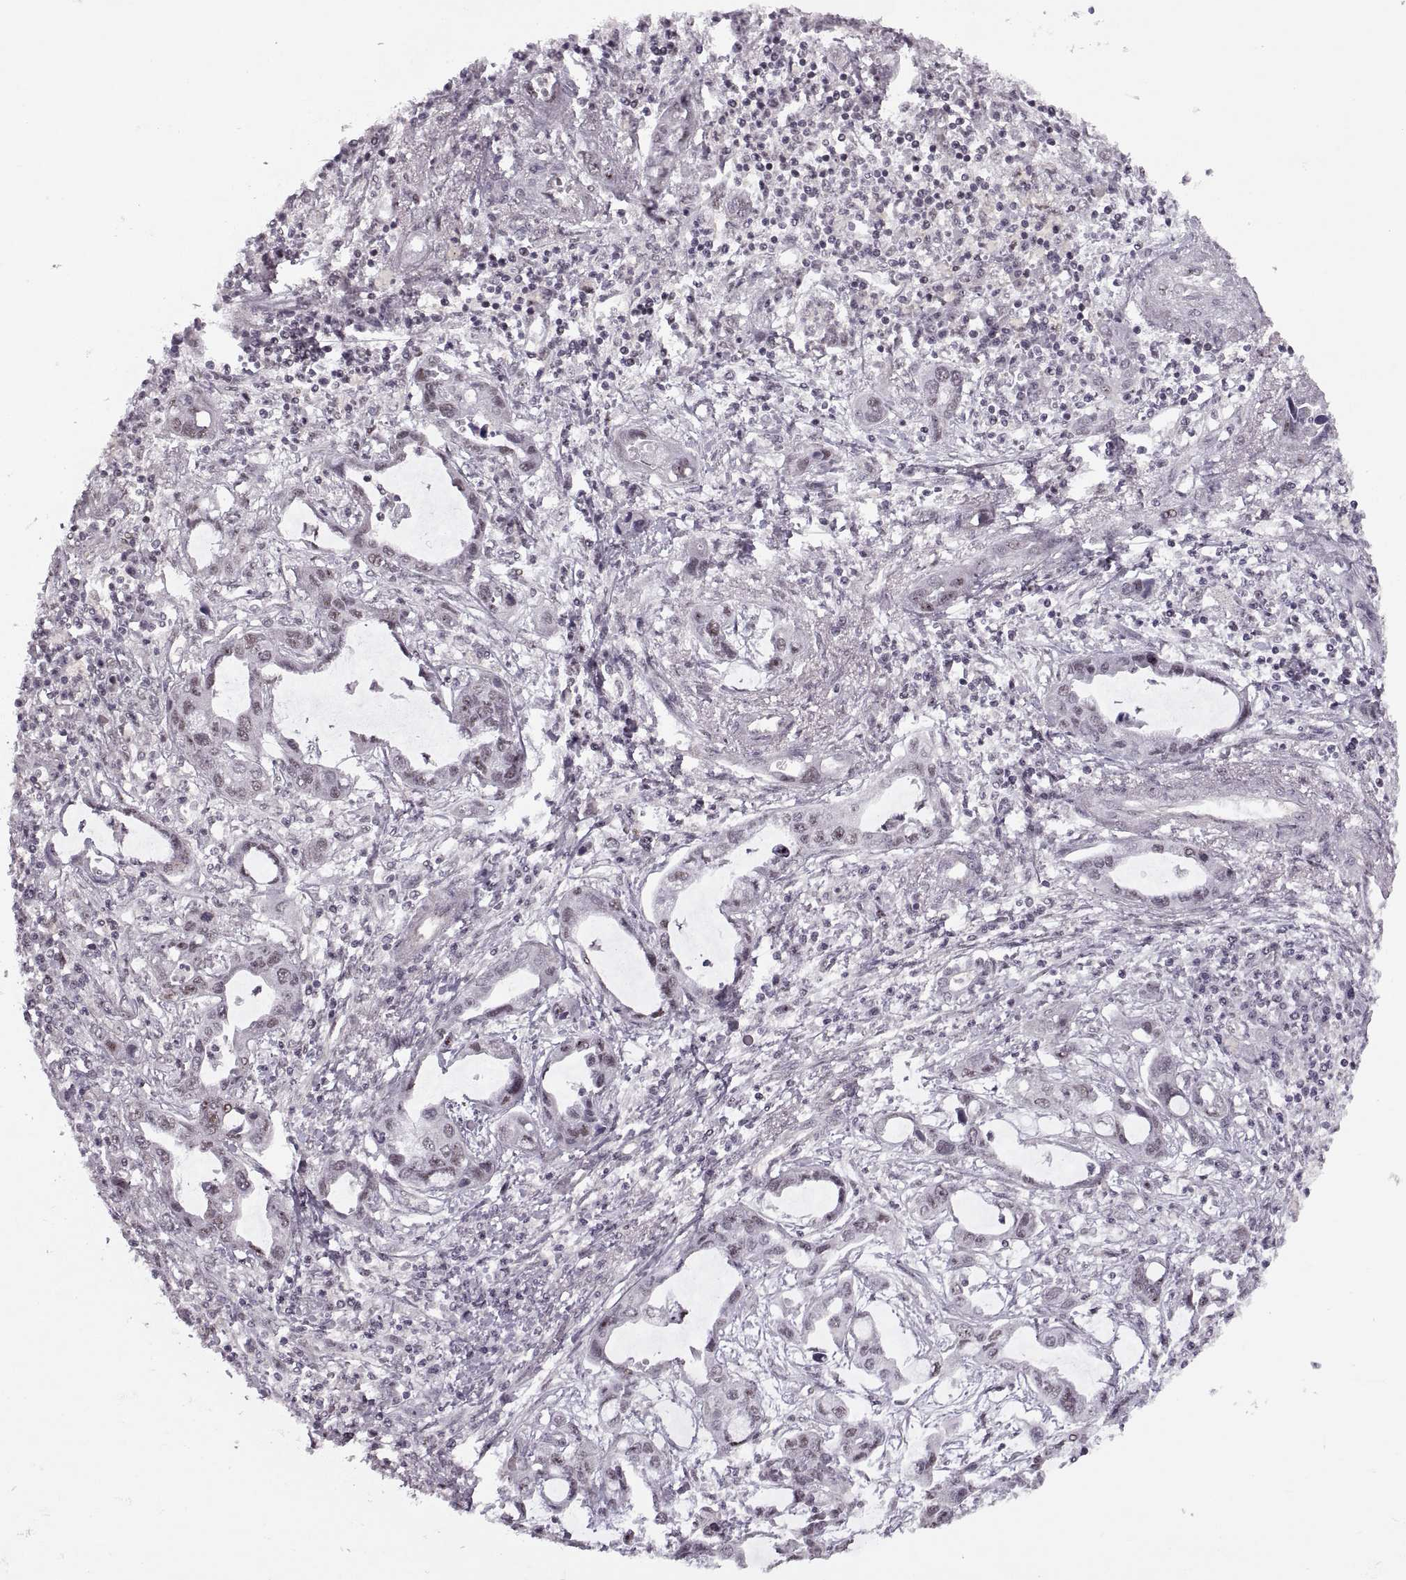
{"staining": {"intensity": "negative", "quantity": "none", "location": "none"}, "tissue": "liver cancer", "cell_type": "Tumor cells", "image_type": "cancer", "snomed": [{"axis": "morphology", "description": "Cholangiocarcinoma"}, {"axis": "topography", "description": "Liver"}], "caption": "Liver cancer (cholangiocarcinoma) stained for a protein using immunohistochemistry (IHC) exhibits no positivity tumor cells.", "gene": "LUZP2", "patient": {"sex": "male", "age": 58}}